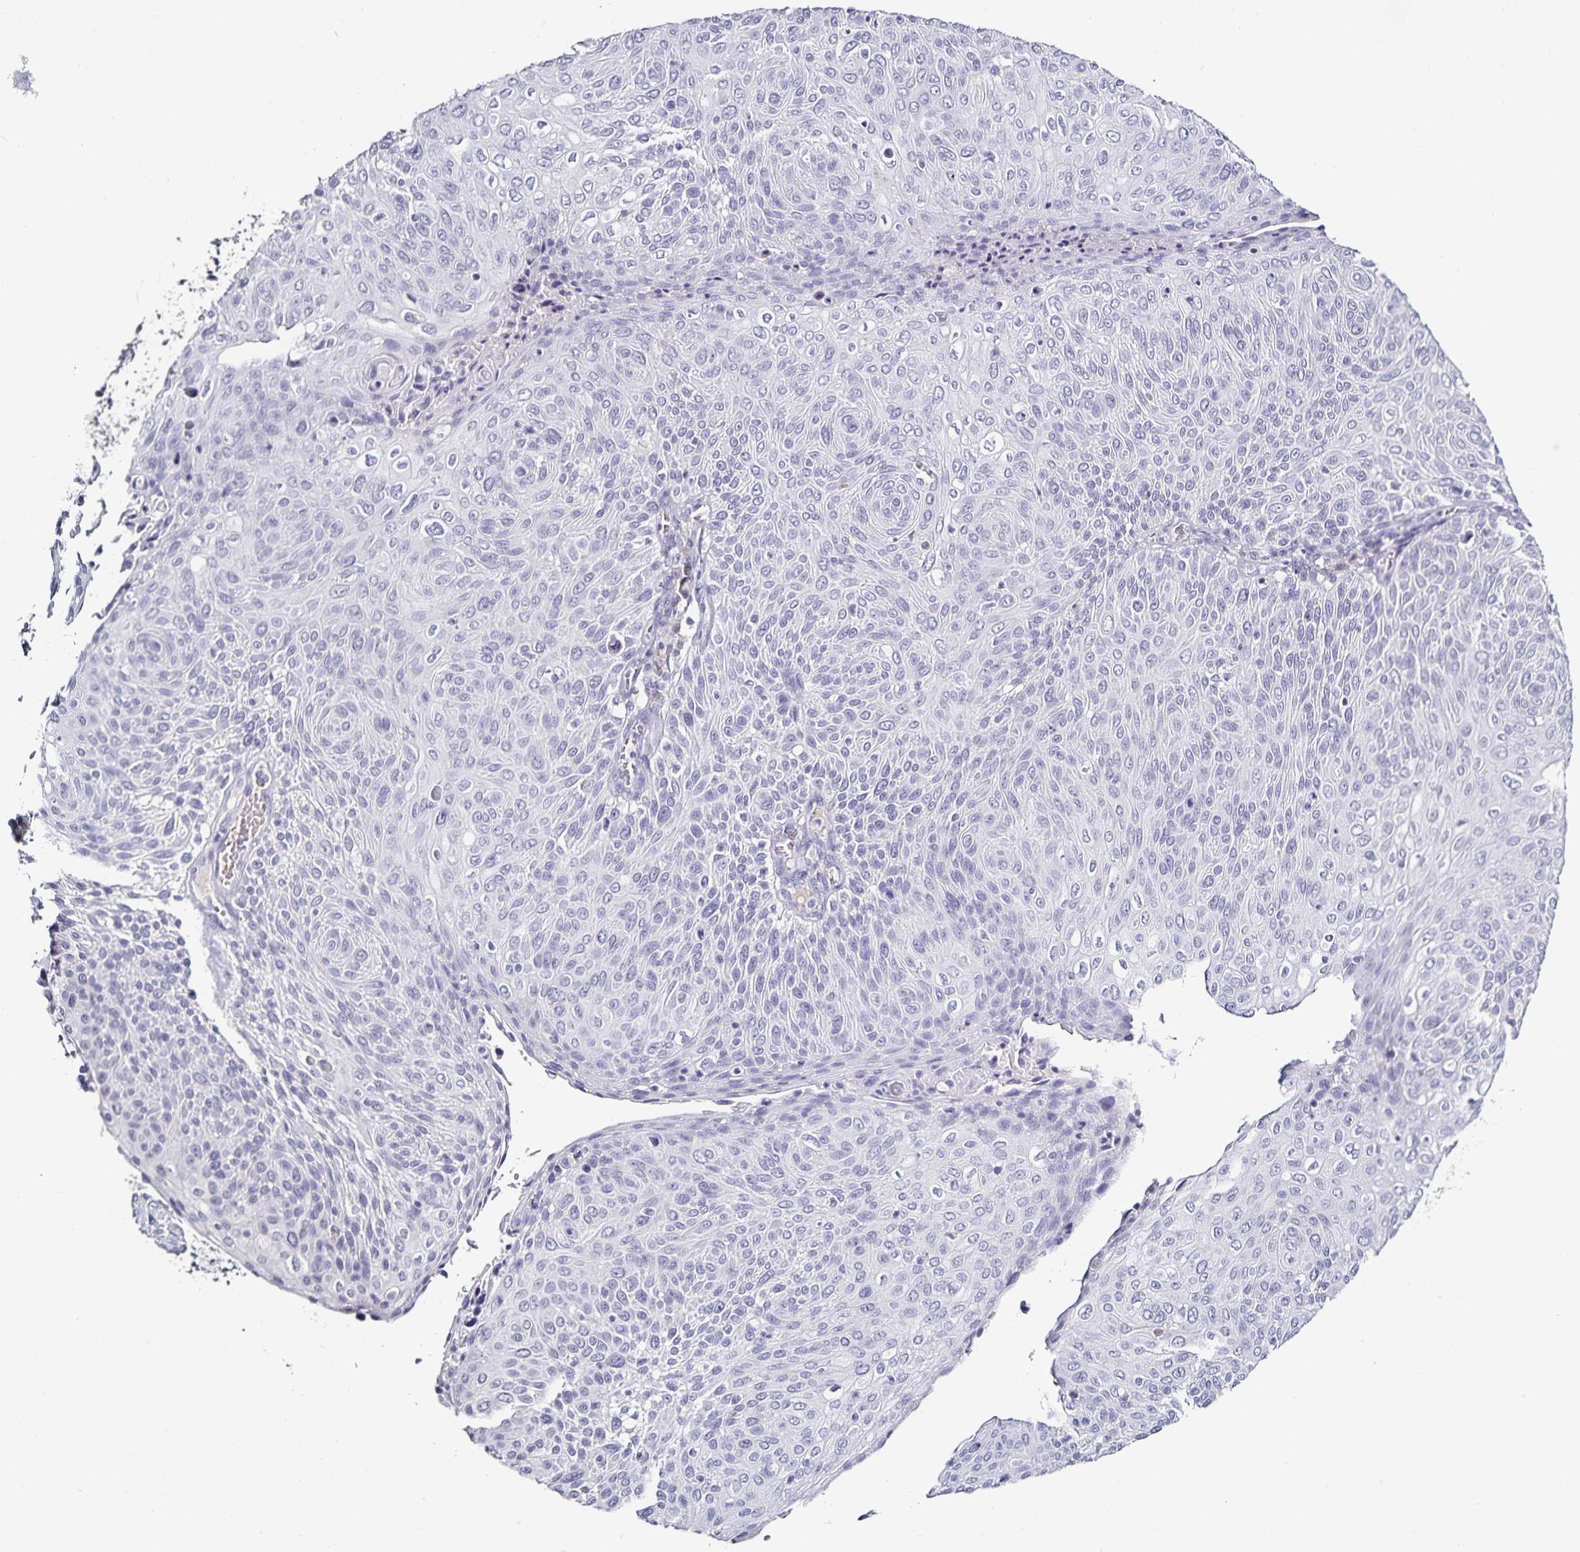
{"staining": {"intensity": "negative", "quantity": "none", "location": "none"}, "tissue": "cervical cancer", "cell_type": "Tumor cells", "image_type": "cancer", "snomed": [{"axis": "morphology", "description": "Squamous cell carcinoma, NOS"}, {"axis": "topography", "description": "Cervix"}], "caption": "A photomicrograph of cervical cancer (squamous cell carcinoma) stained for a protein exhibits no brown staining in tumor cells. The staining was performed using DAB (3,3'-diaminobenzidine) to visualize the protein expression in brown, while the nuclei were stained in blue with hematoxylin (Magnification: 20x).", "gene": "TTR", "patient": {"sex": "female", "age": 31}}